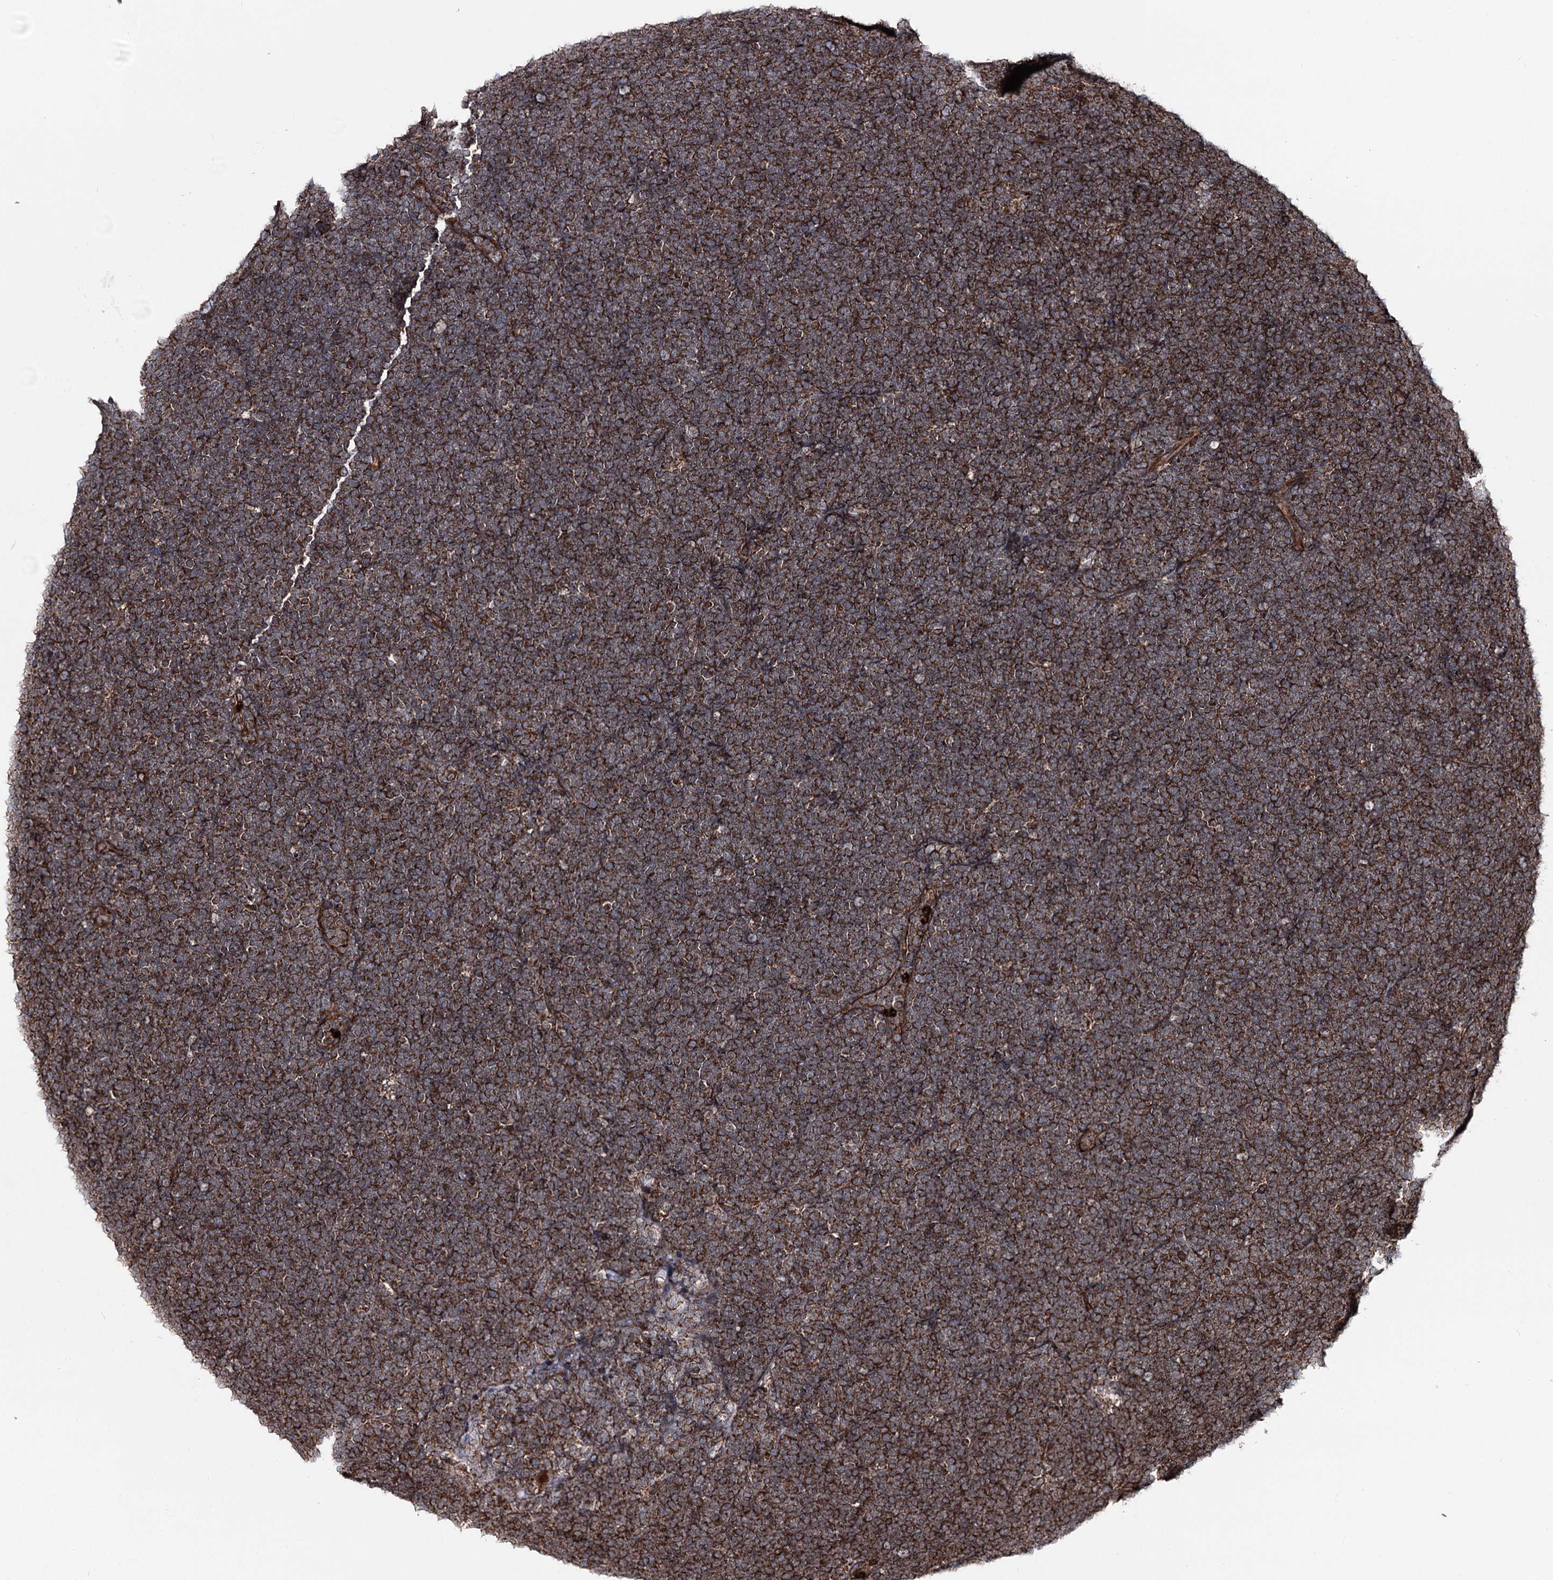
{"staining": {"intensity": "strong", "quantity": ">75%", "location": "cytoplasmic/membranous"}, "tissue": "lymphoma", "cell_type": "Tumor cells", "image_type": "cancer", "snomed": [{"axis": "morphology", "description": "Malignant lymphoma, non-Hodgkin's type, High grade"}, {"axis": "topography", "description": "Lymph node"}], "caption": "Human lymphoma stained for a protein (brown) demonstrates strong cytoplasmic/membranous positive expression in about >75% of tumor cells.", "gene": "FGFR1OP2", "patient": {"sex": "male", "age": 13}}